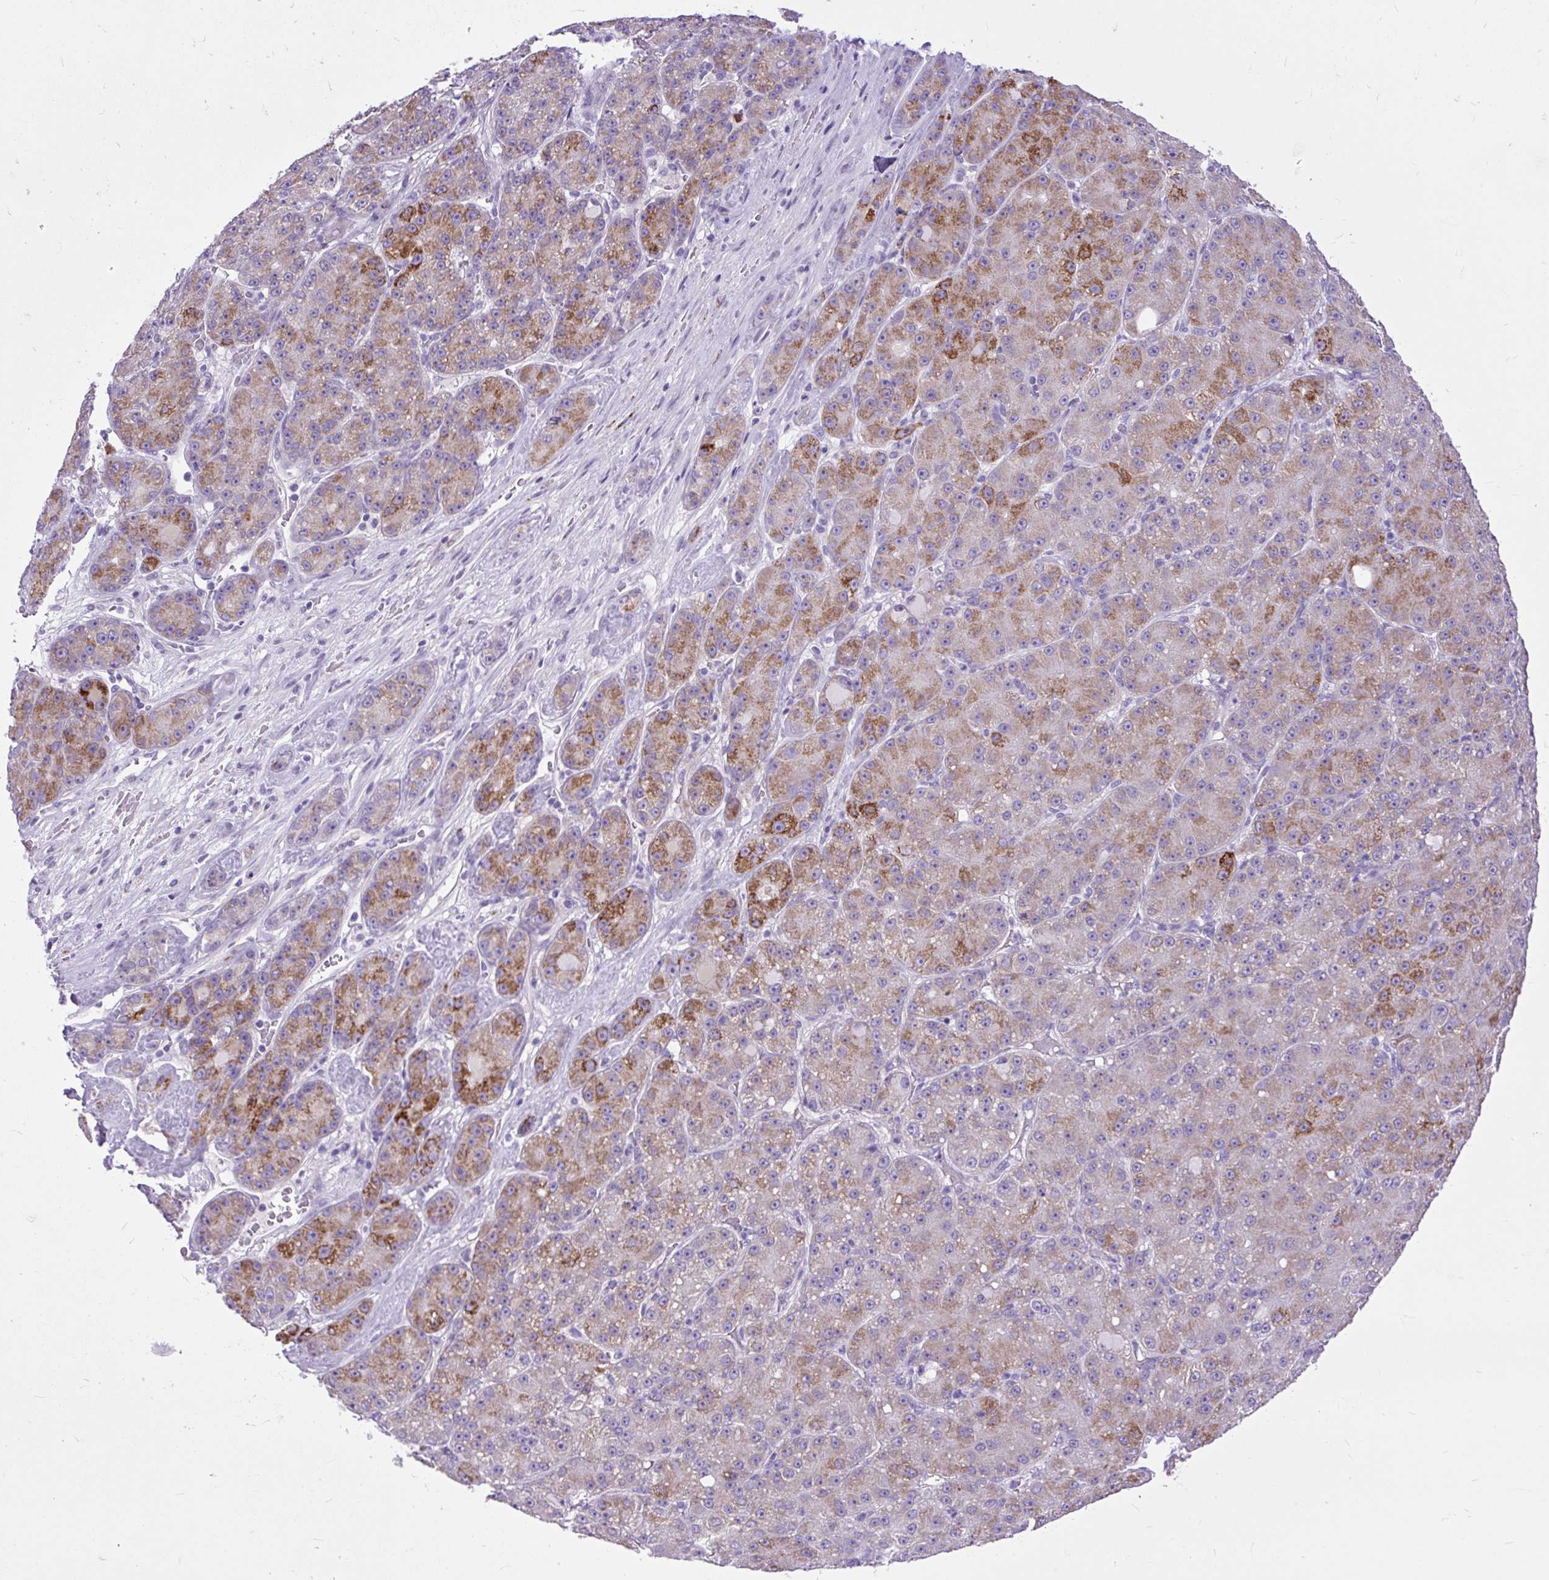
{"staining": {"intensity": "moderate", "quantity": "25%-75%", "location": "cytoplasmic/membranous"}, "tissue": "liver cancer", "cell_type": "Tumor cells", "image_type": "cancer", "snomed": [{"axis": "morphology", "description": "Carcinoma, Hepatocellular, NOS"}, {"axis": "topography", "description": "Liver"}], "caption": "Liver cancer (hepatocellular carcinoma) stained for a protein demonstrates moderate cytoplasmic/membranous positivity in tumor cells. Ihc stains the protein of interest in brown and the nuclei are stained blue.", "gene": "ZNF256", "patient": {"sex": "male", "age": 67}}